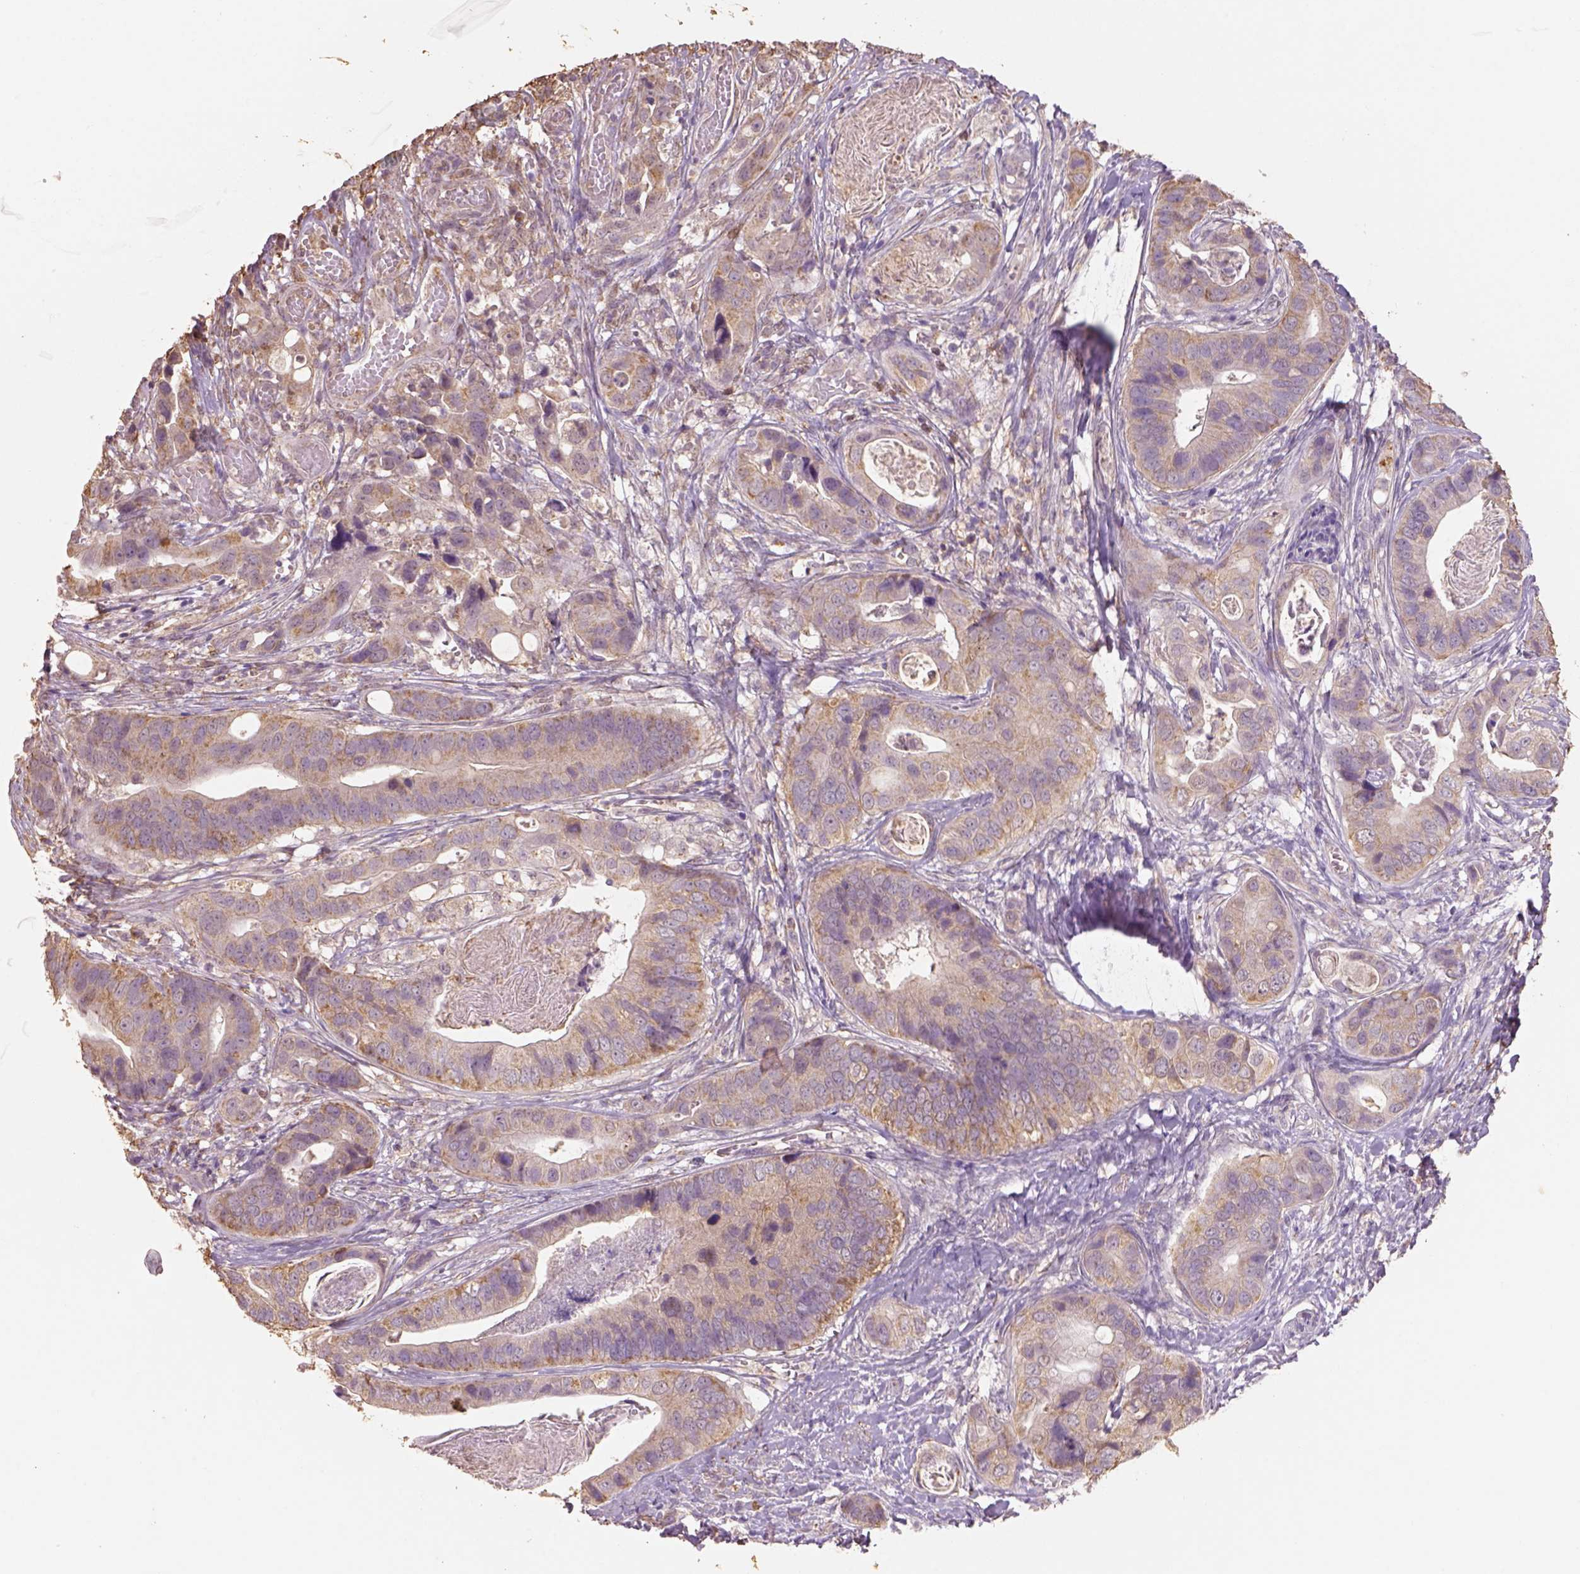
{"staining": {"intensity": "weak", "quantity": ">75%", "location": "cytoplasmic/membranous"}, "tissue": "stomach cancer", "cell_type": "Tumor cells", "image_type": "cancer", "snomed": [{"axis": "morphology", "description": "Adenocarcinoma, NOS"}, {"axis": "topography", "description": "Stomach"}], "caption": "Immunohistochemistry (IHC) (DAB) staining of human stomach cancer reveals weak cytoplasmic/membranous protein expression in about >75% of tumor cells. The protein of interest is shown in brown color, while the nuclei are stained blue.", "gene": "AP2B1", "patient": {"sex": "male", "age": 84}}